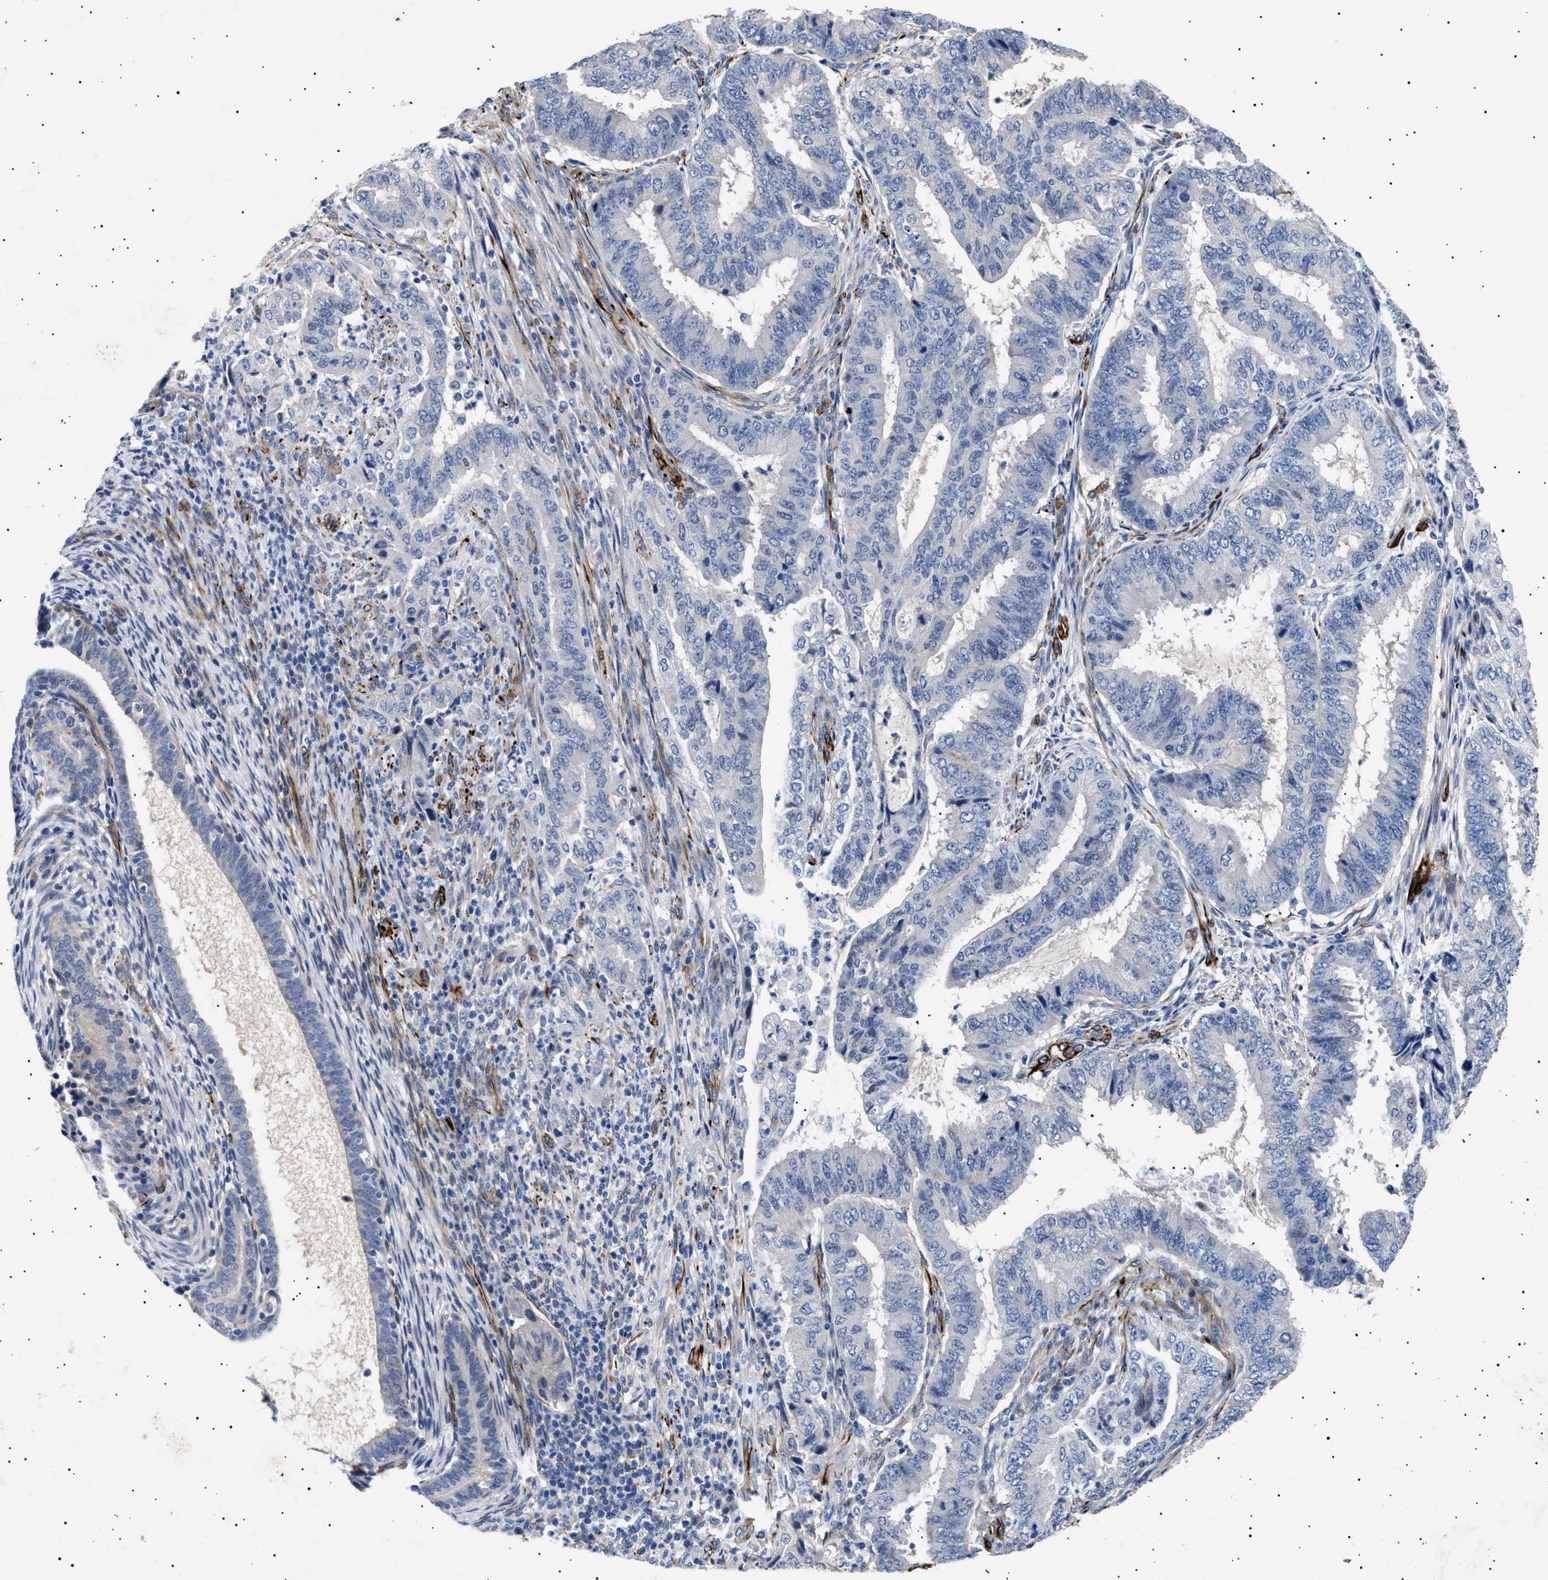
{"staining": {"intensity": "negative", "quantity": "none", "location": "none"}, "tissue": "endometrial cancer", "cell_type": "Tumor cells", "image_type": "cancer", "snomed": [{"axis": "morphology", "description": "Adenocarcinoma, NOS"}, {"axis": "topography", "description": "Endometrium"}], "caption": "A histopathology image of human endometrial adenocarcinoma is negative for staining in tumor cells. The staining was performed using DAB to visualize the protein expression in brown, while the nuclei were stained in blue with hematoxylin (Magnification: 20x).", "gene": "OLFML2A", "patient": {"sex": "female", "age": 51}}